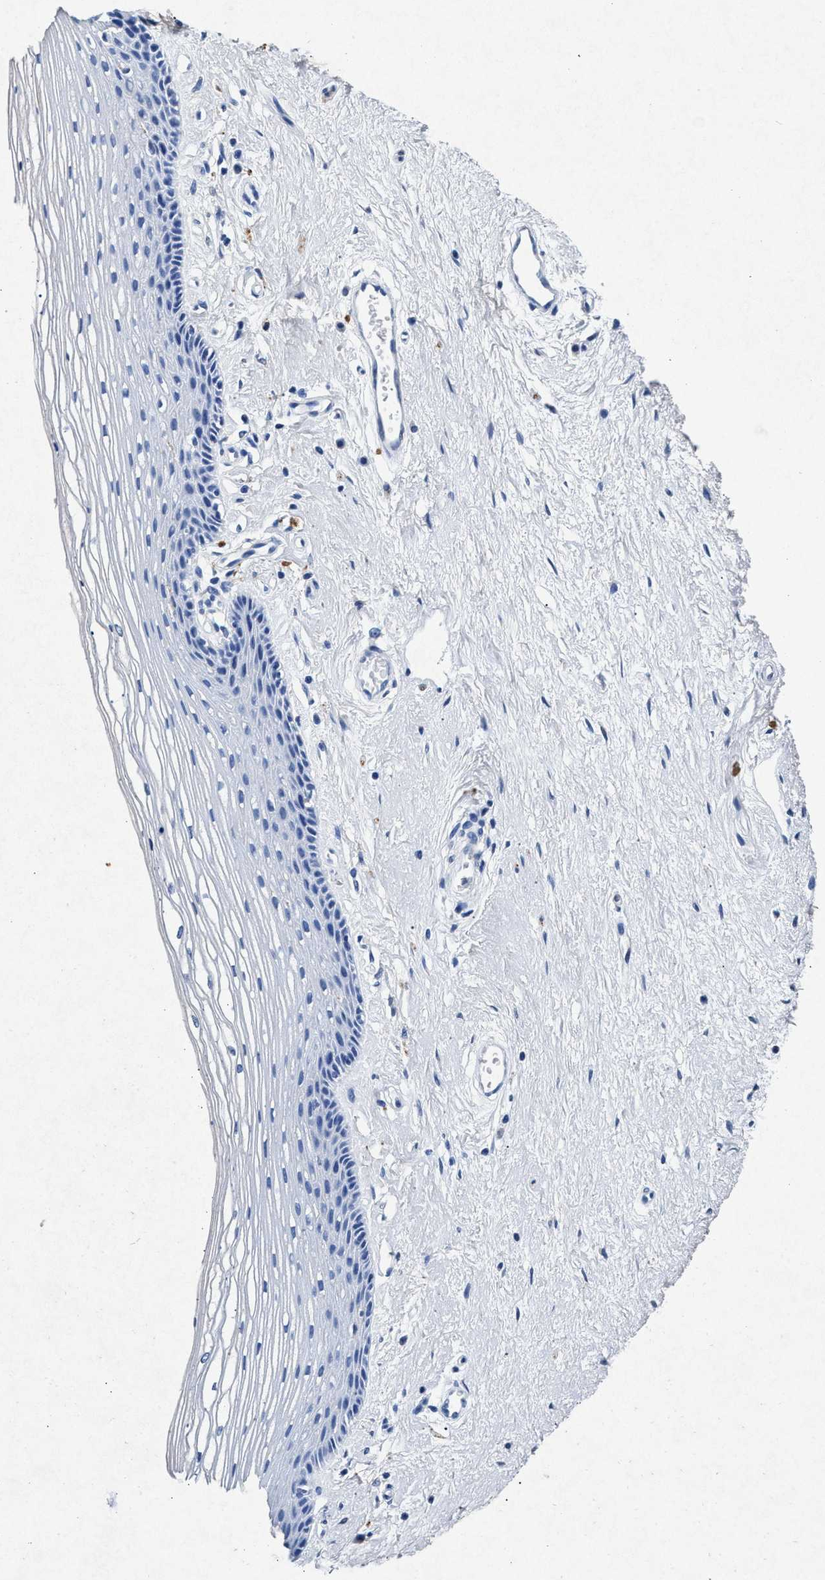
{"staining": {"intensity": "negative", "quantity": "none", "location": "none"}, "tissue": "vagina", "cell_type": "Squamous epithelial cells", "image_type": "normal", "snomed": [{"axis": "morphology", "description": "Normal tissue, NOS"}, {"axis": "topography", "description": "Vagina"}], "caption": "This is a image of immunohistochemistry staining of benign vagina, which shows no positivity in squamous epithelial cells.", "gene": "MAP6", "patient": {"sex": "female", "age": 46}}